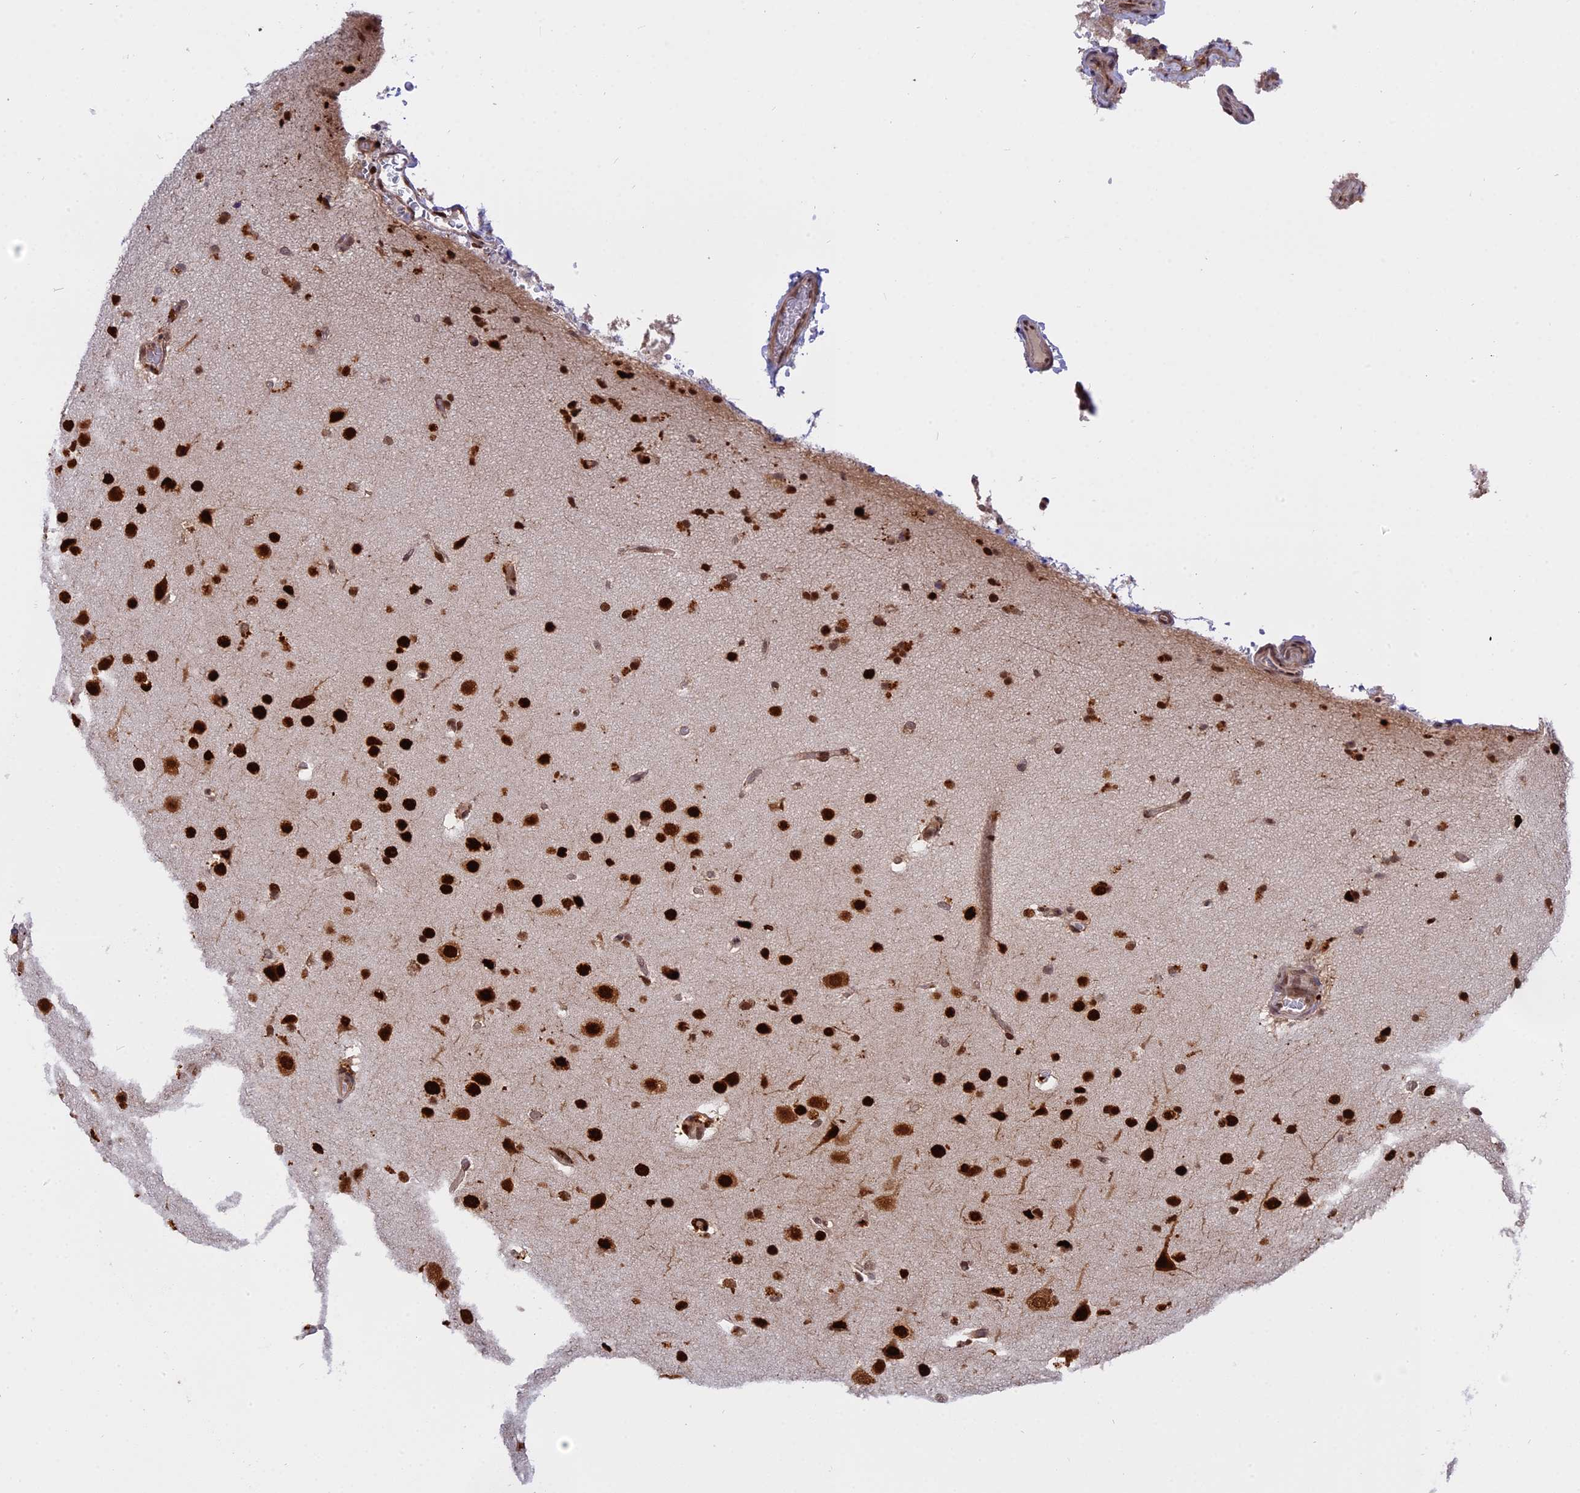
{"staining": {"intensity": "strong", "quantity": ">75%", "location": "nuclear"}, "tissue": "glioma", "cell_type": "Tumor cells", "image_type": "cancer", "snomed": [{"axis": "morphology", "description": "Glioma, malignant, Low grade"}, {"axis": "topography", "description": "Brain"}], "caption": "Immunohistochemical staining of human glioma reveals high levels of strong nuclear staining in about >75% of tumor cells.", "gene": "RAMAC", "patient": {"sex": "female", "age": 37}}